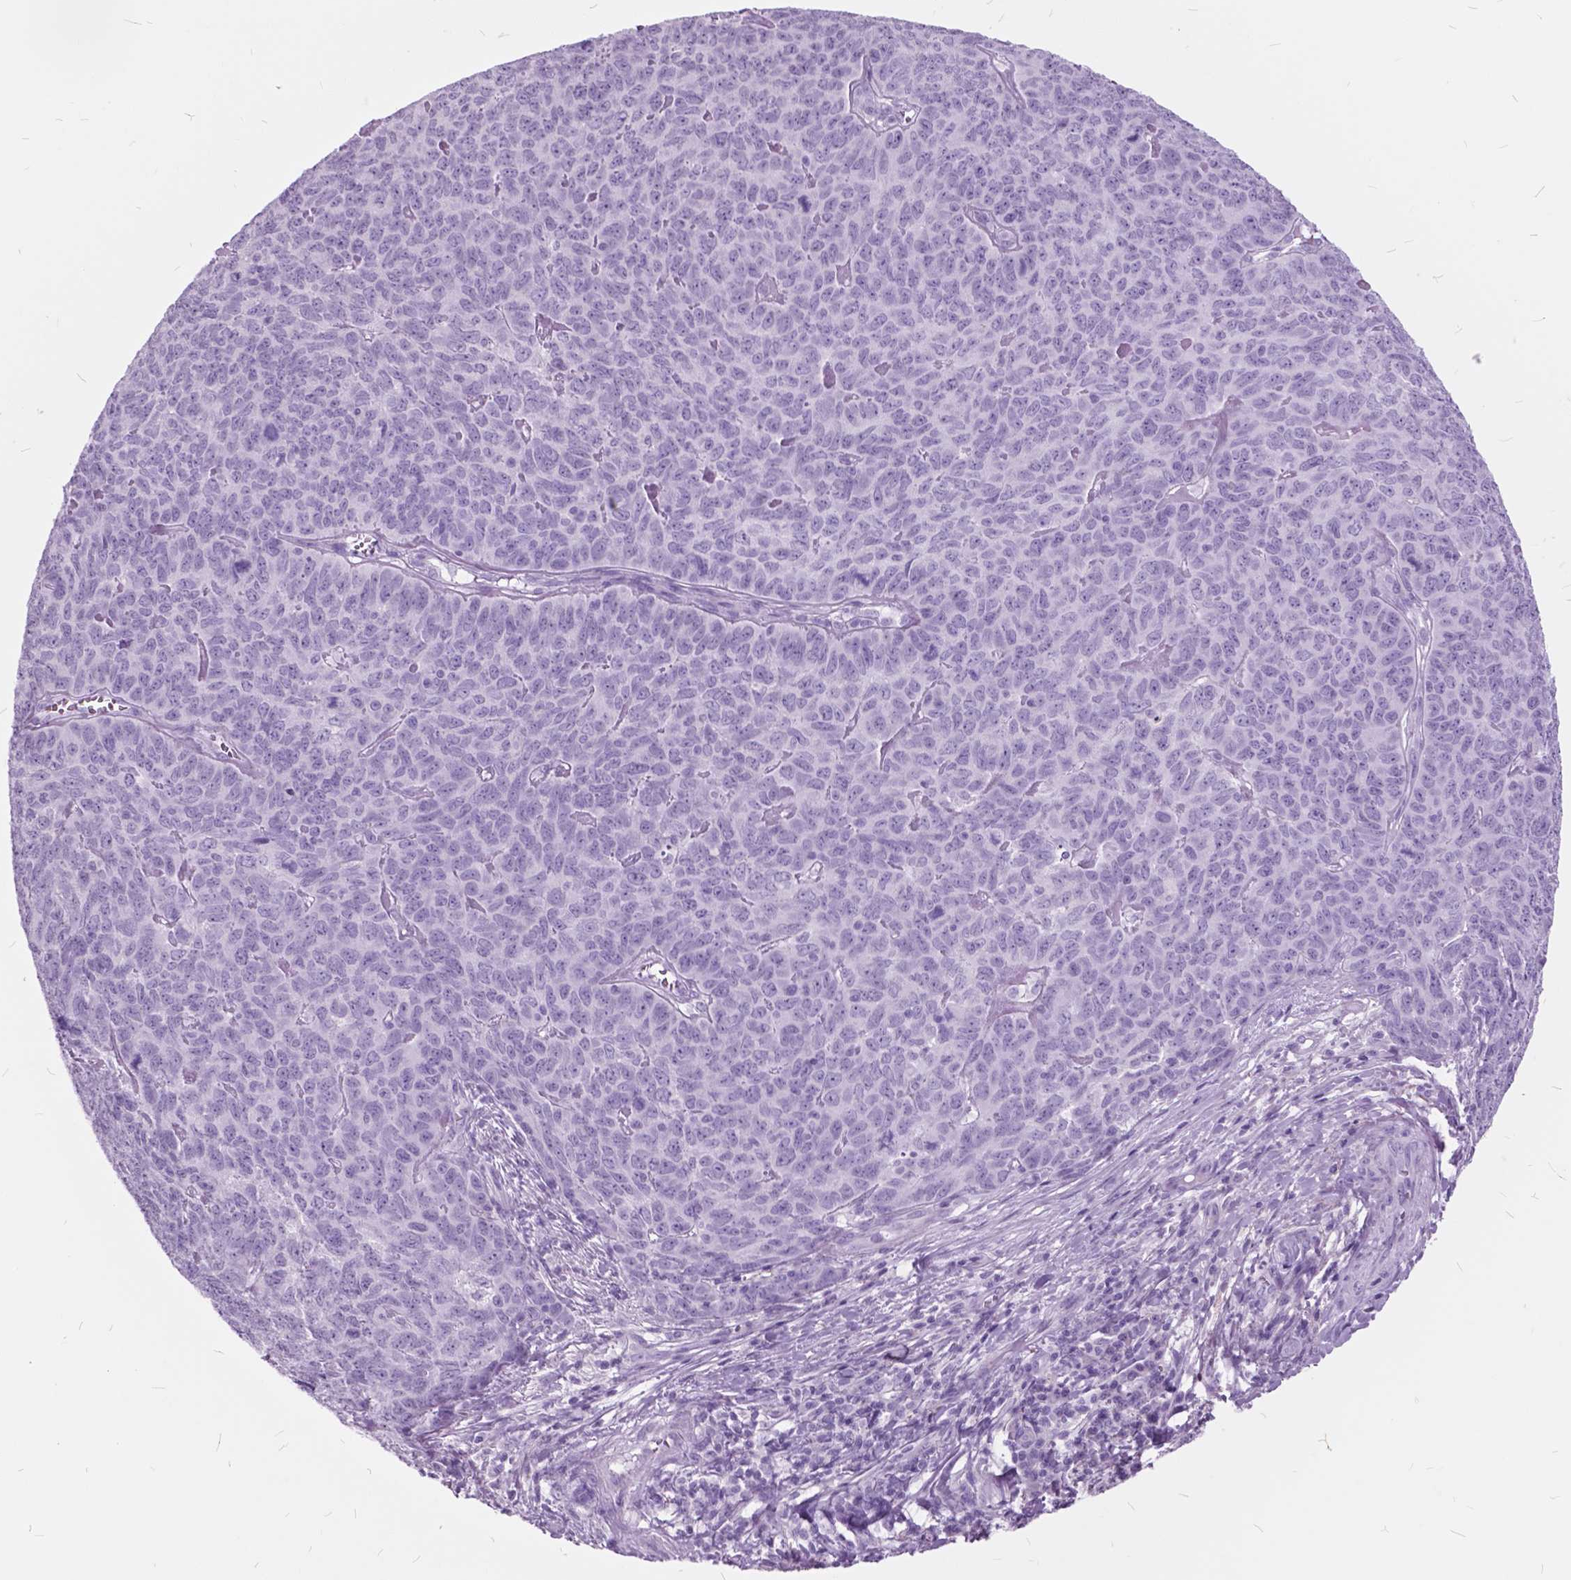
{"staining": {"intensity": "negative", "quantity": "none", "location": "none"}, "tissue": "skin cancer", "cell_type": "Tumor cells", "image_type": "cancer", "snomed": [{"axis": "morphology", "description": "Squamous cell carcinoma, NOS"}, {"axis": "topography", "description": "Skin"}, {"axis": "topography", "description": "Anal"}], "caption": "This is an immunohistochemistry (IHC) micrograph of skin cancer (squamous cell carcinoma). There is no expression in tumor cells.", "gene": "GDF9", "patient": {"sex": "female", "age": 51}}